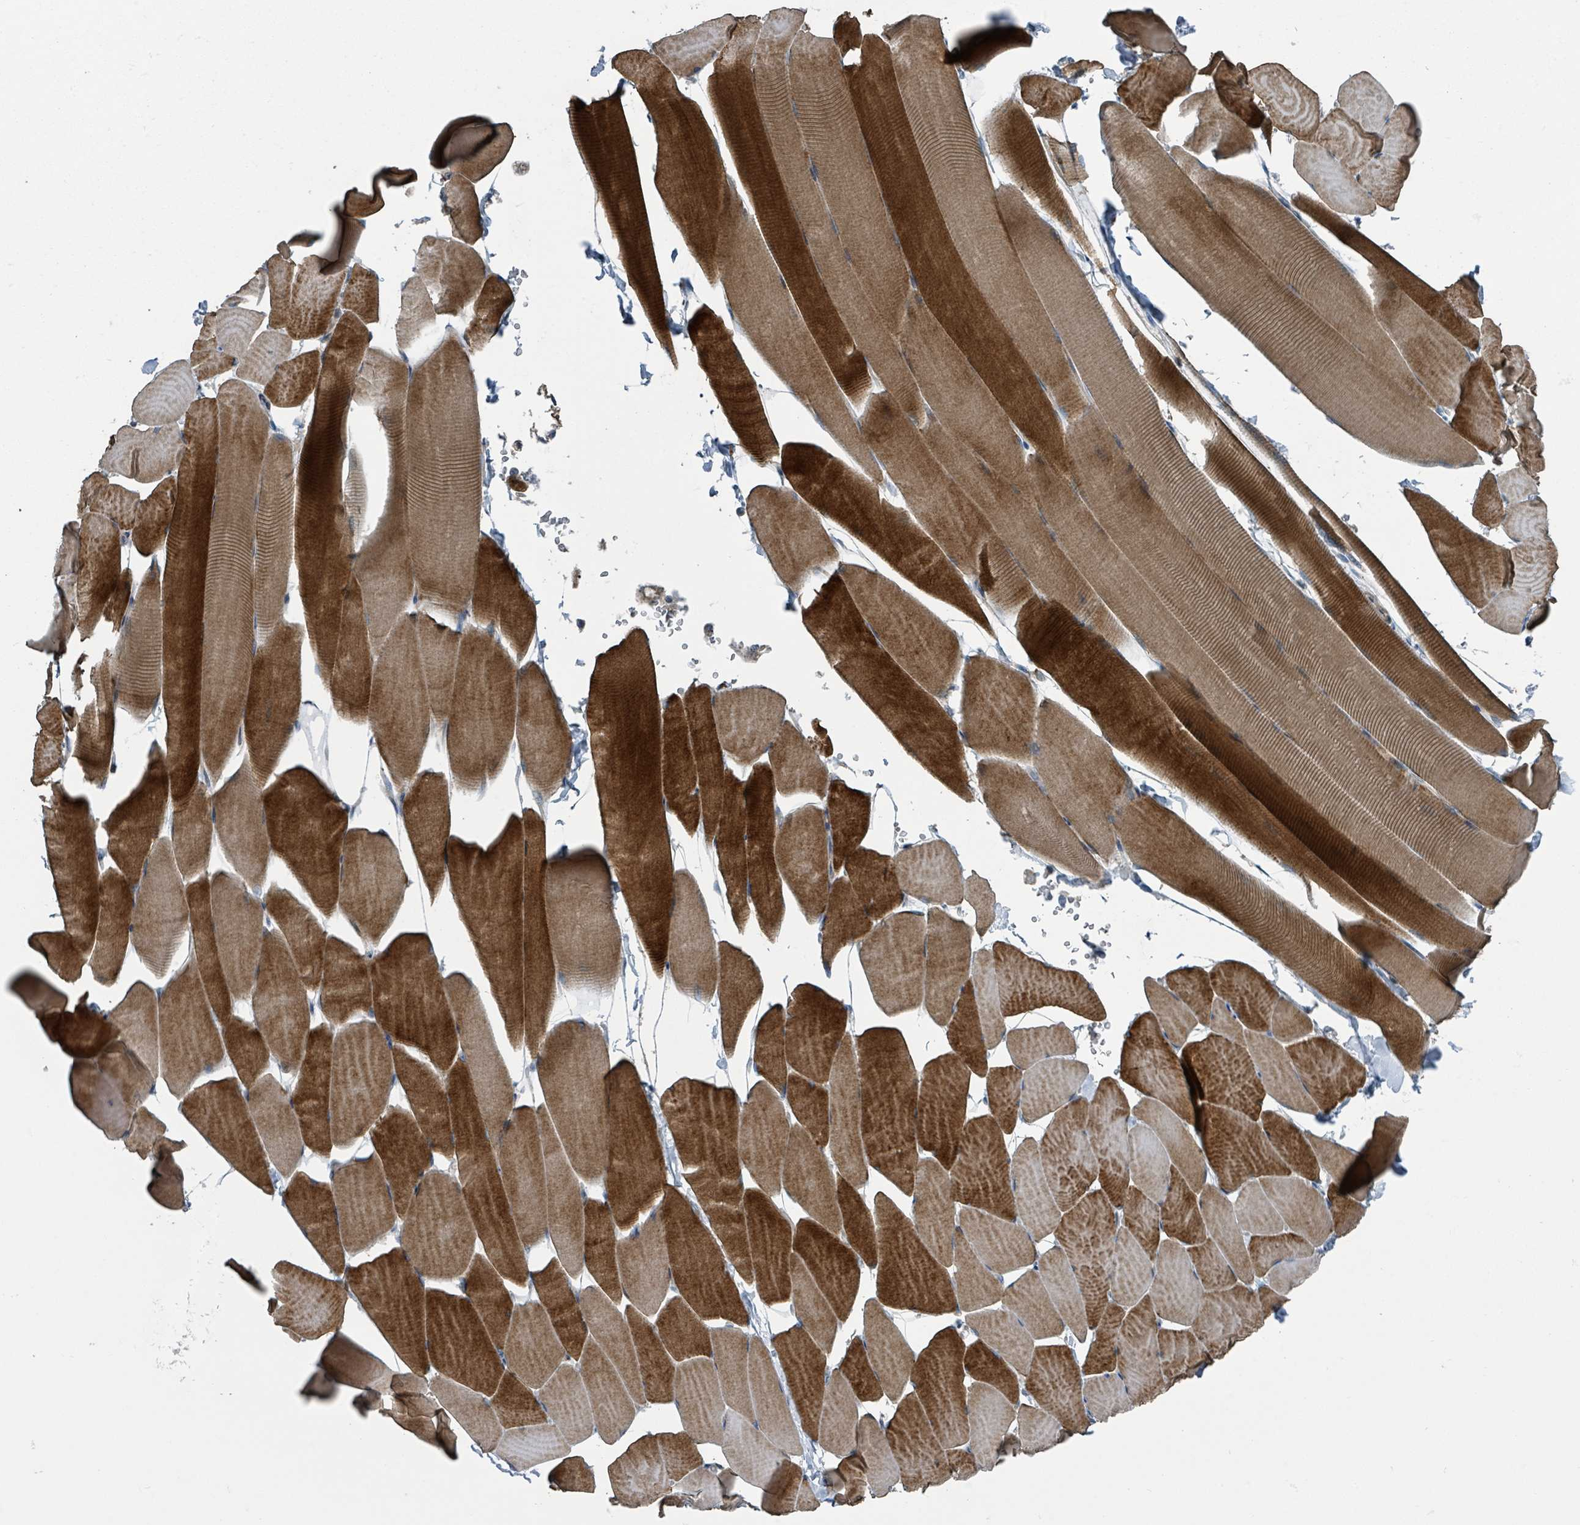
{"staining": {"intensity": "strong", "quantity": "25%-75%", "location": "cytoplasmic/membranous"}, "tissue": "skeletal muscle", "cell_type": "Myocytes", "image_type": "normal", "snomed": [{"axis": "morphology", "description": "Normal tissue, NOS"}, {"axis": "topography", "description": "Skeletal muscle"}], "caption": "A high amount of strong cytoplasmic/membranous staining is present in about 25%-75% of myocytes in normal skeletal muscle. Immunohistochemistry stains the protein of interest in brown and the nuclei are stained blue.", "gene": "DIPK2A", "patient": {"sex": "male", "age": 25}}